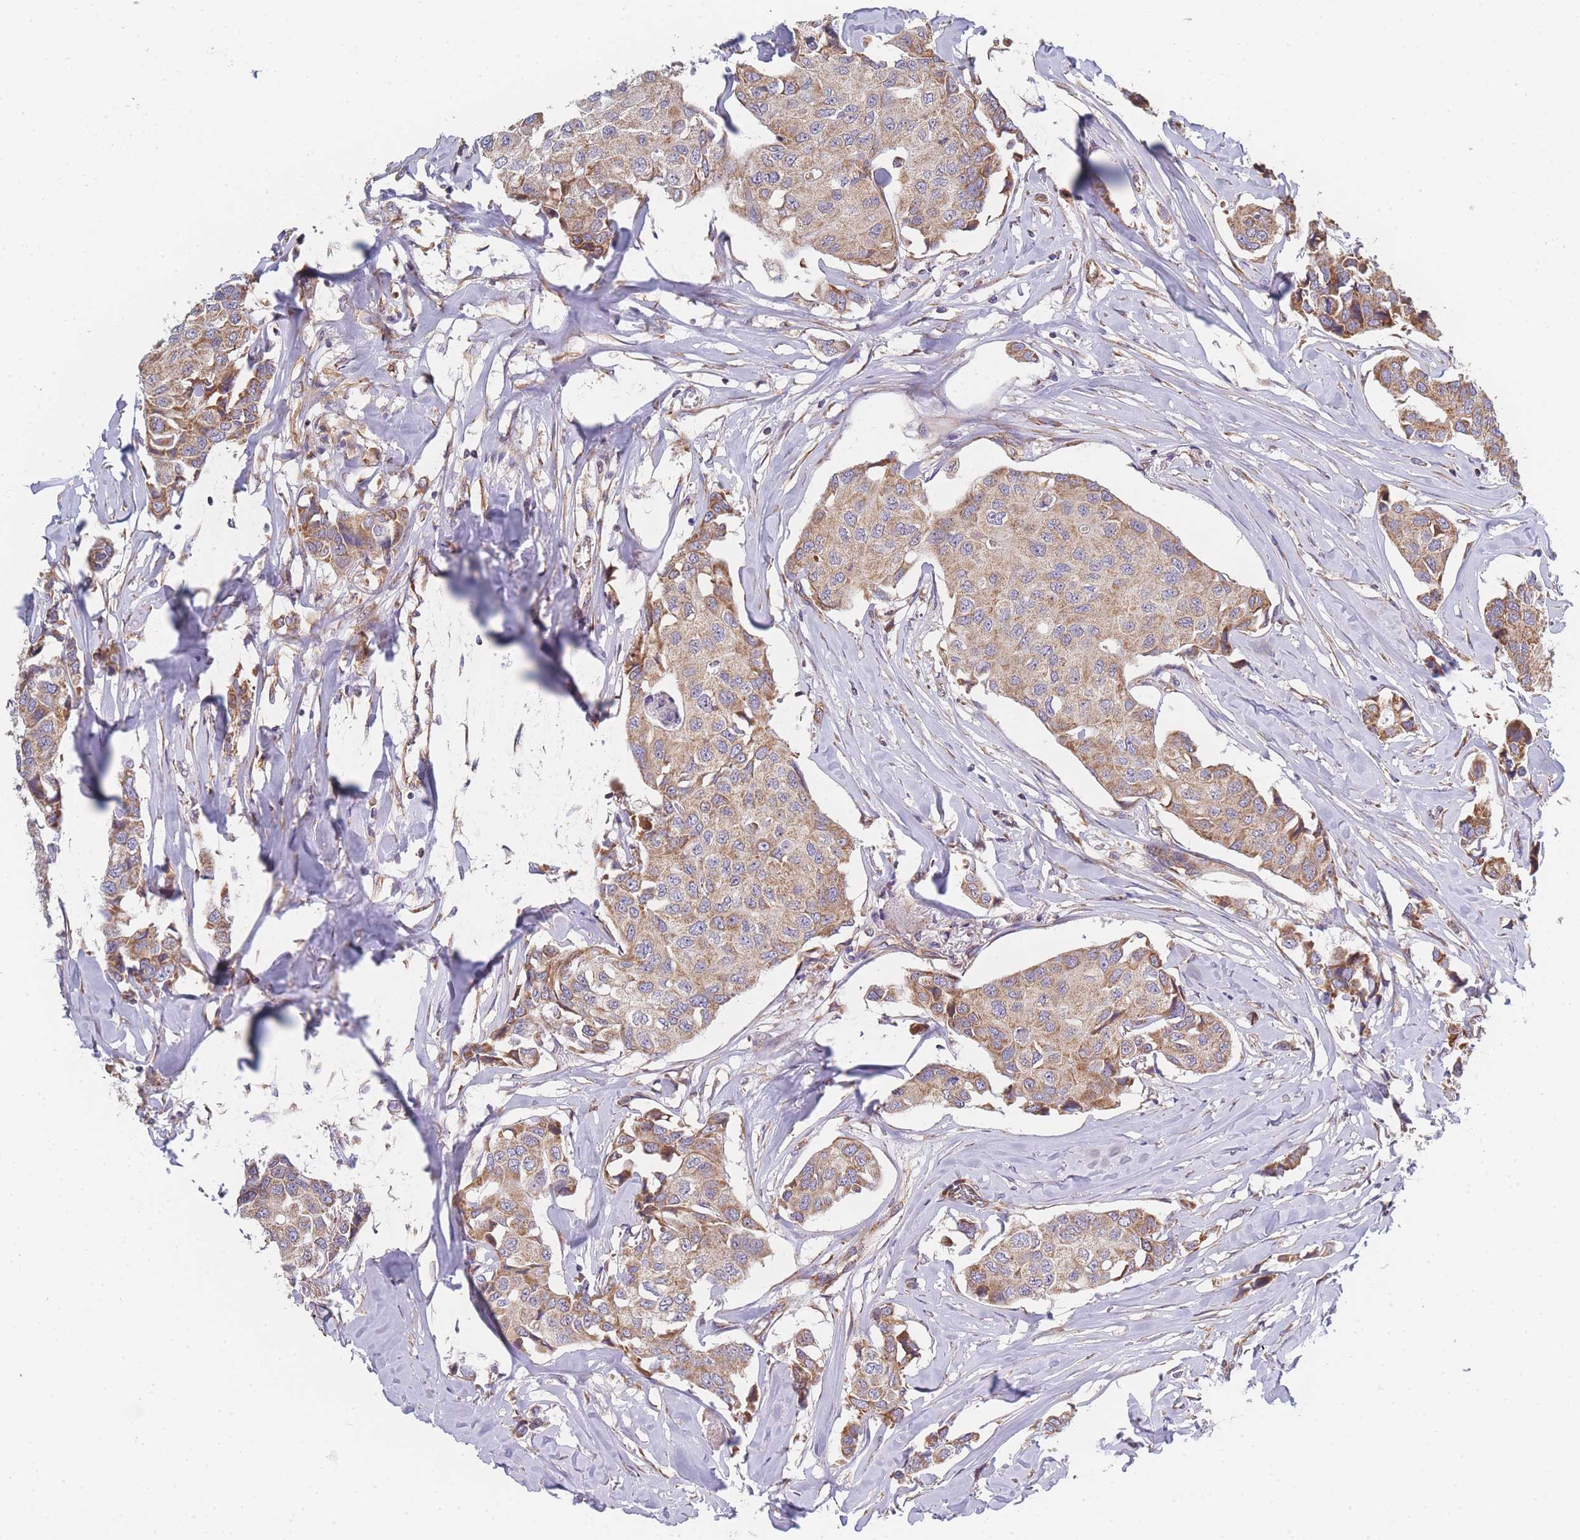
{"staining": {"intensity": "moderate", "quantity": ">75%", "location": "cytoplasmic/membranous"}, "tissue": "breast cancer", "cell_type": "Tumor cells", "image_type": "cancer", "snomed": [{"axis": "morphology", "description": "Duct carcinoma"}, {"axis": "topography", "description": "Breast"}], "caption": "Human breast cancer stained for a protein (brown) demonstrates moderate cytoplasmic/membranous positive expression in approximately >75% of tumor cells.", "gene": "MTRES1", "patient": {"sex": "female", "age": 80}}